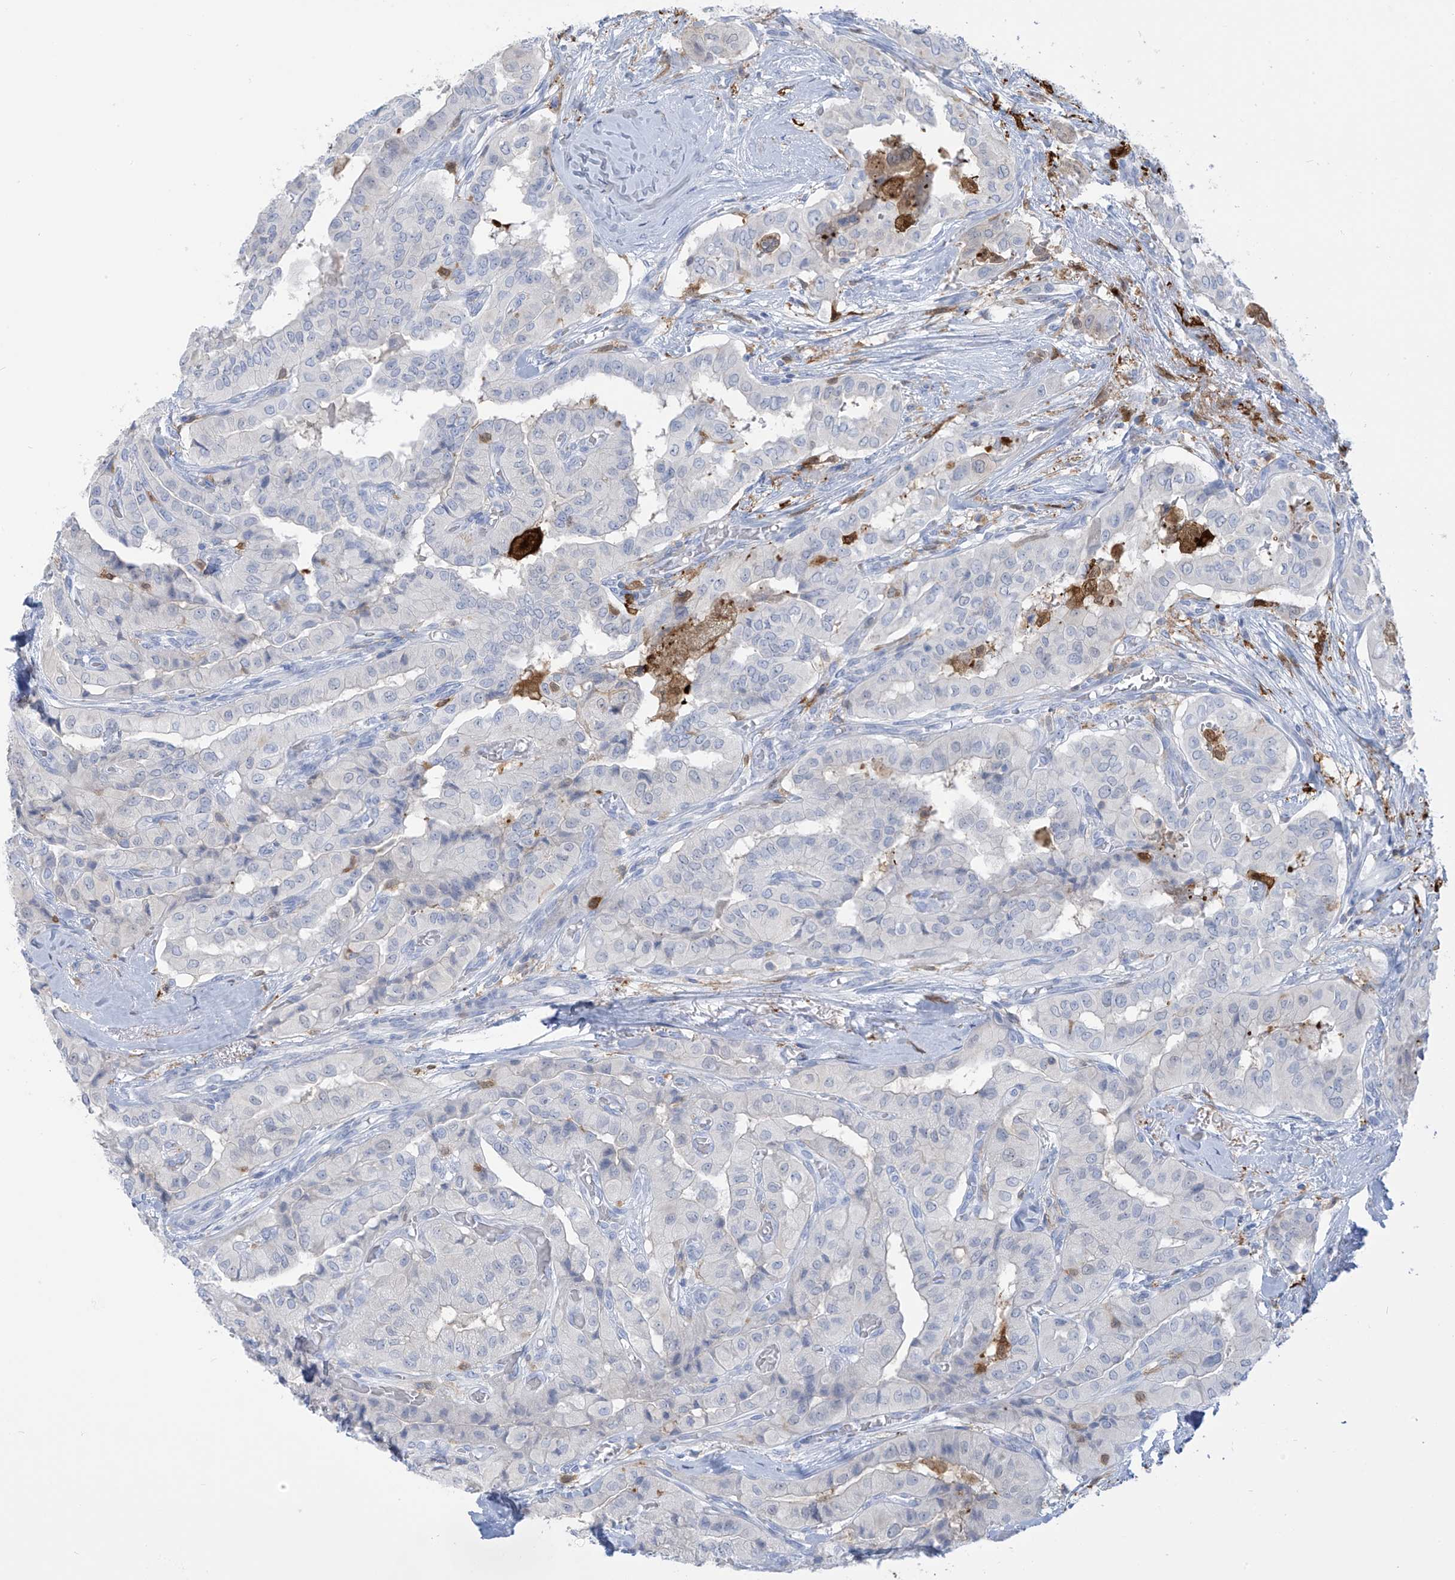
{"staining": {"intensity": "negative", "quantity": "none", "location": "none"}, "tissue": "thyroid cancer", "cell_type": "Tumor cells", "image_type": "cancer", "snomed": [{"axis": "morphology", "description": "Papillary adenocarcinoma, NOS"}, {"axis": "topography", "description": "Thyroid gland"}], "caption": "Thyroid papillary adenocarcinoma was stained to show a protein in brown. There is no significant positivity in tumor cells. (DAB immunohistochemistry visualized using brightfield microscopy, high magnification).", "gene": "TRMT2B", "patient": {"sex": "female", "age": 59}}